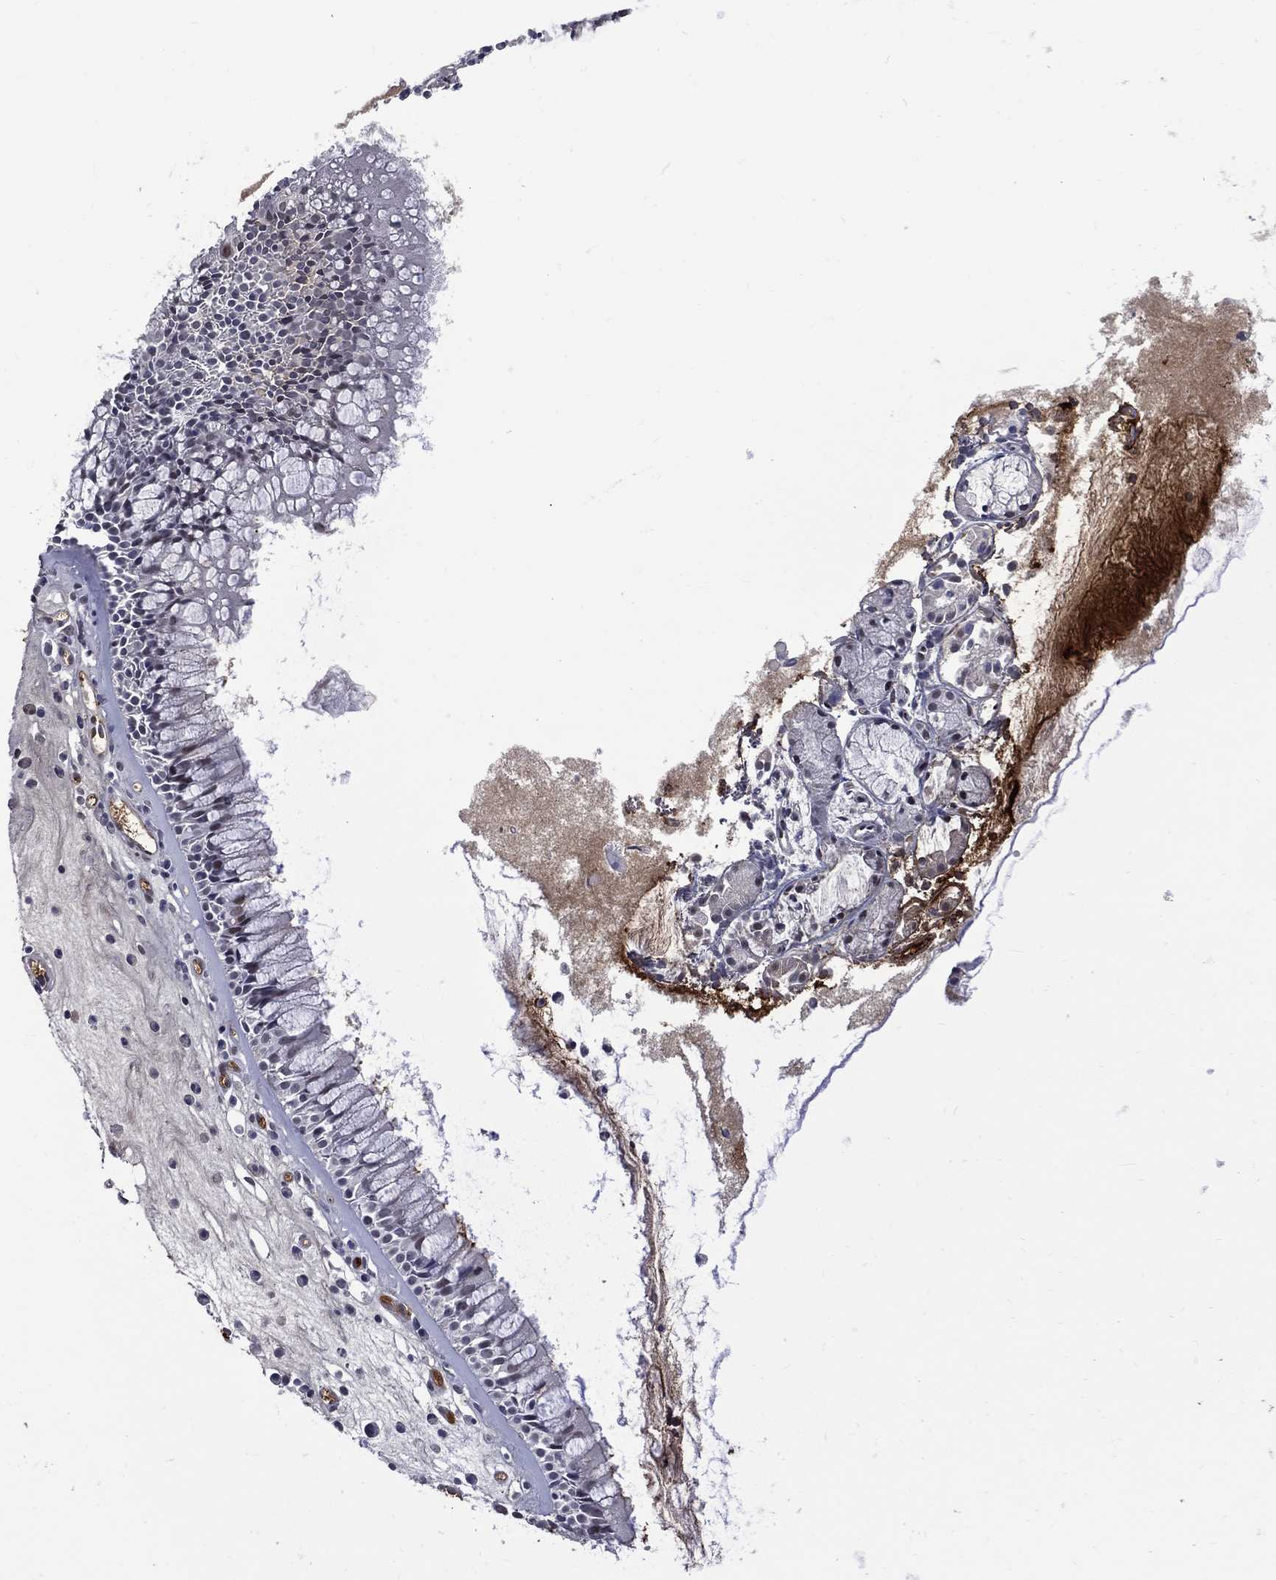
{"staining": {"intensity": "negative", "quantity": "none", "location": "none"}, "tissue": "nasopharynx", "cell_type": "Respiratory epithelial cells", "image_type": "normal", "snomed": [{"axis": "morphology", "description": "Normal tissue, NOS"}, {"axis": "topography", "description": "Nasopharynx"}], "caption": "The histopathology image displays no staining of respiratory epithelial cells in unremarkable nasopharynx.", "gene": "FGG", "patient": {"sex": "male", "age": 57}}